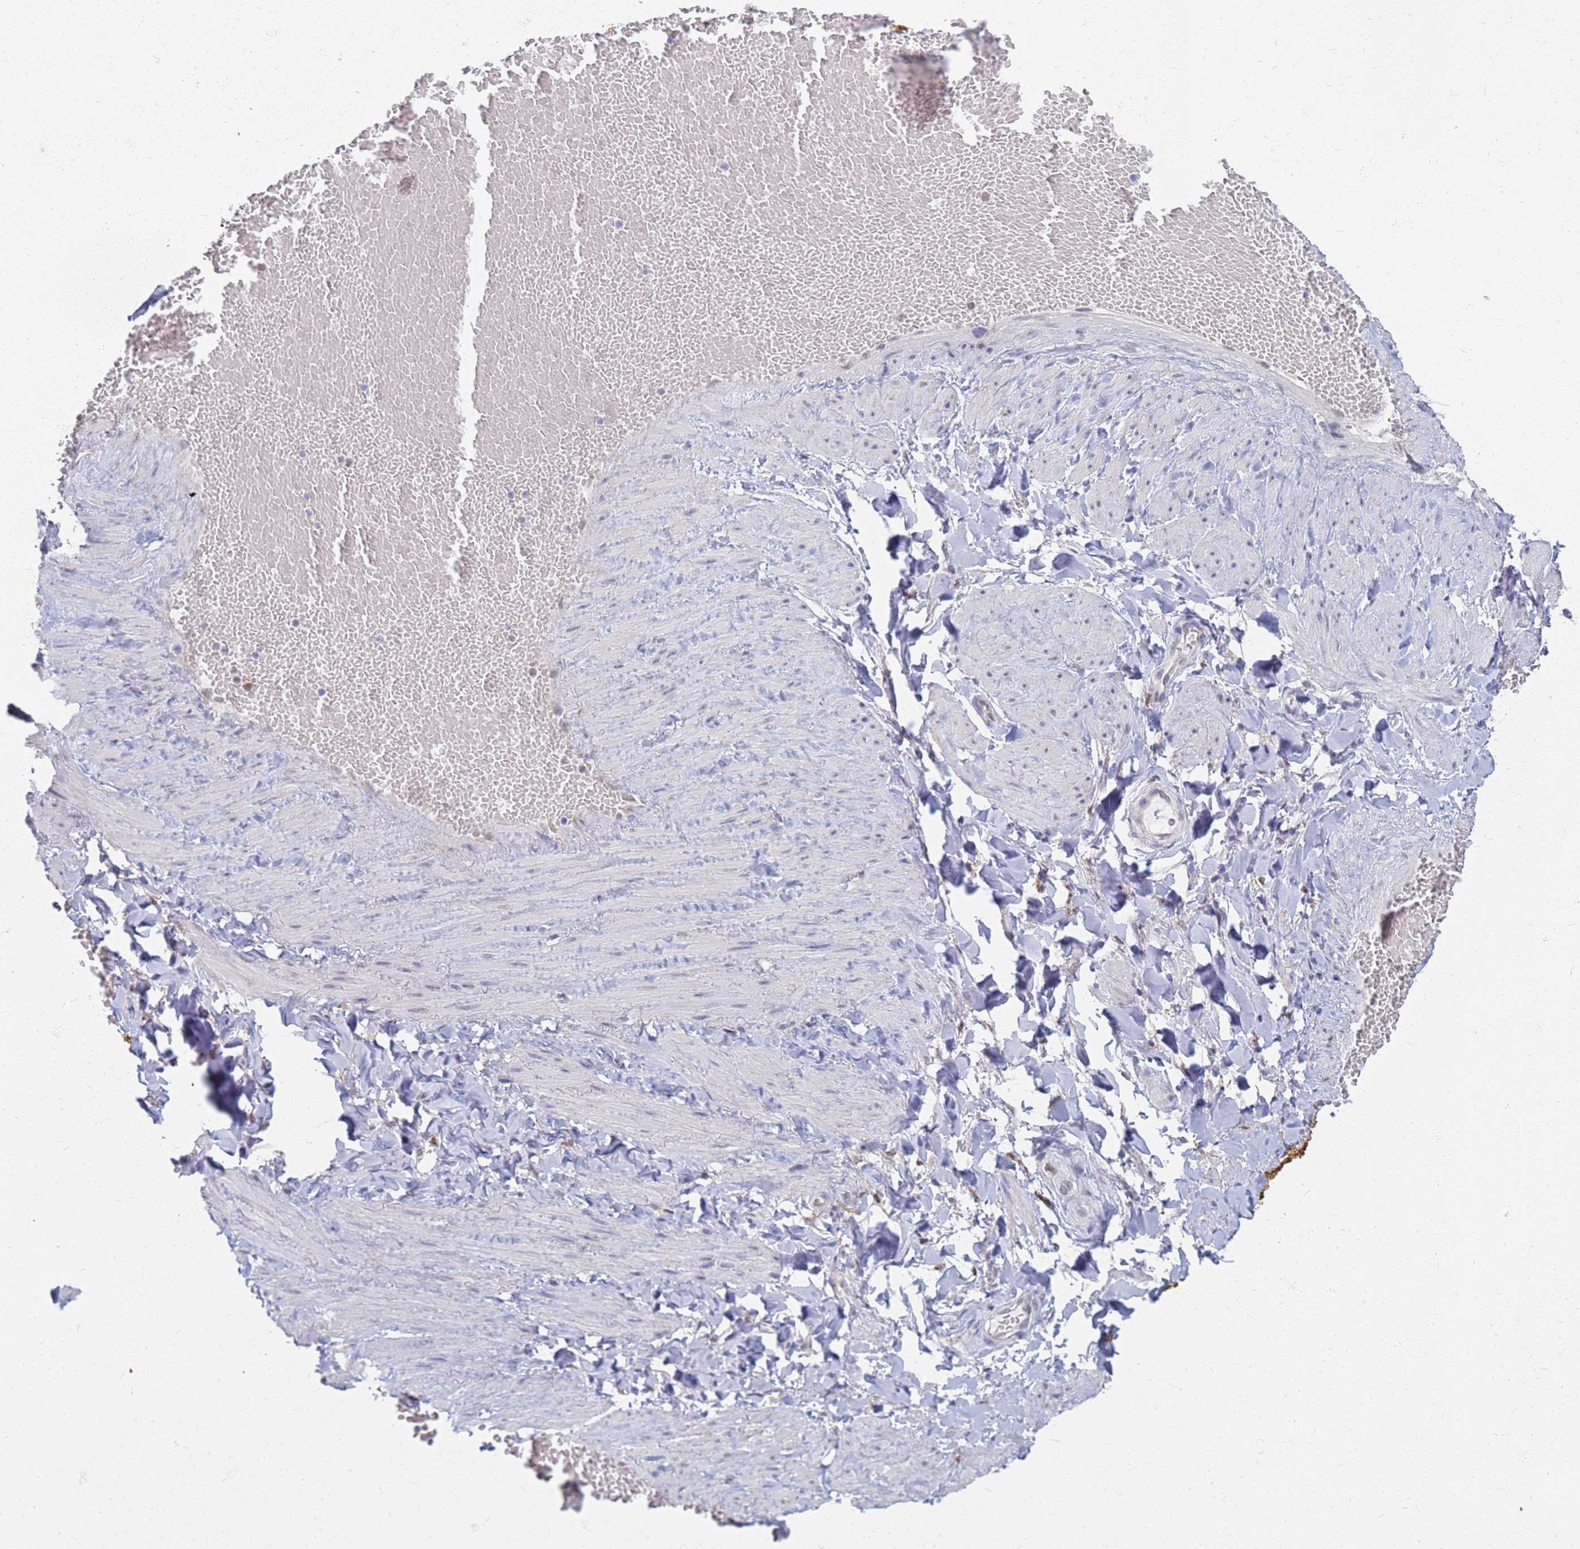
{"staining": {"intensity": "negative", "quantity": "none", "location": "none"}, "tissue": "adipose tissue", "cell_type": "Adipocytes", "image_type": "normal", "snomed": [{"axis": "morphology", "description": "Normal tissue, NOS"}, {"axis": "topography", "description": "Soft tissue"}, {"axis": "topography", "description": "Vascular tissue"}], "caption": "Immunohistochemistry (IHC) image of benign adipose tissue: adipose tissue stained with DAB shows no significant protein positivity in adipocytes.", "gene": "ATP6V1E1", "patient": {"sex": "male", "age": 54}}